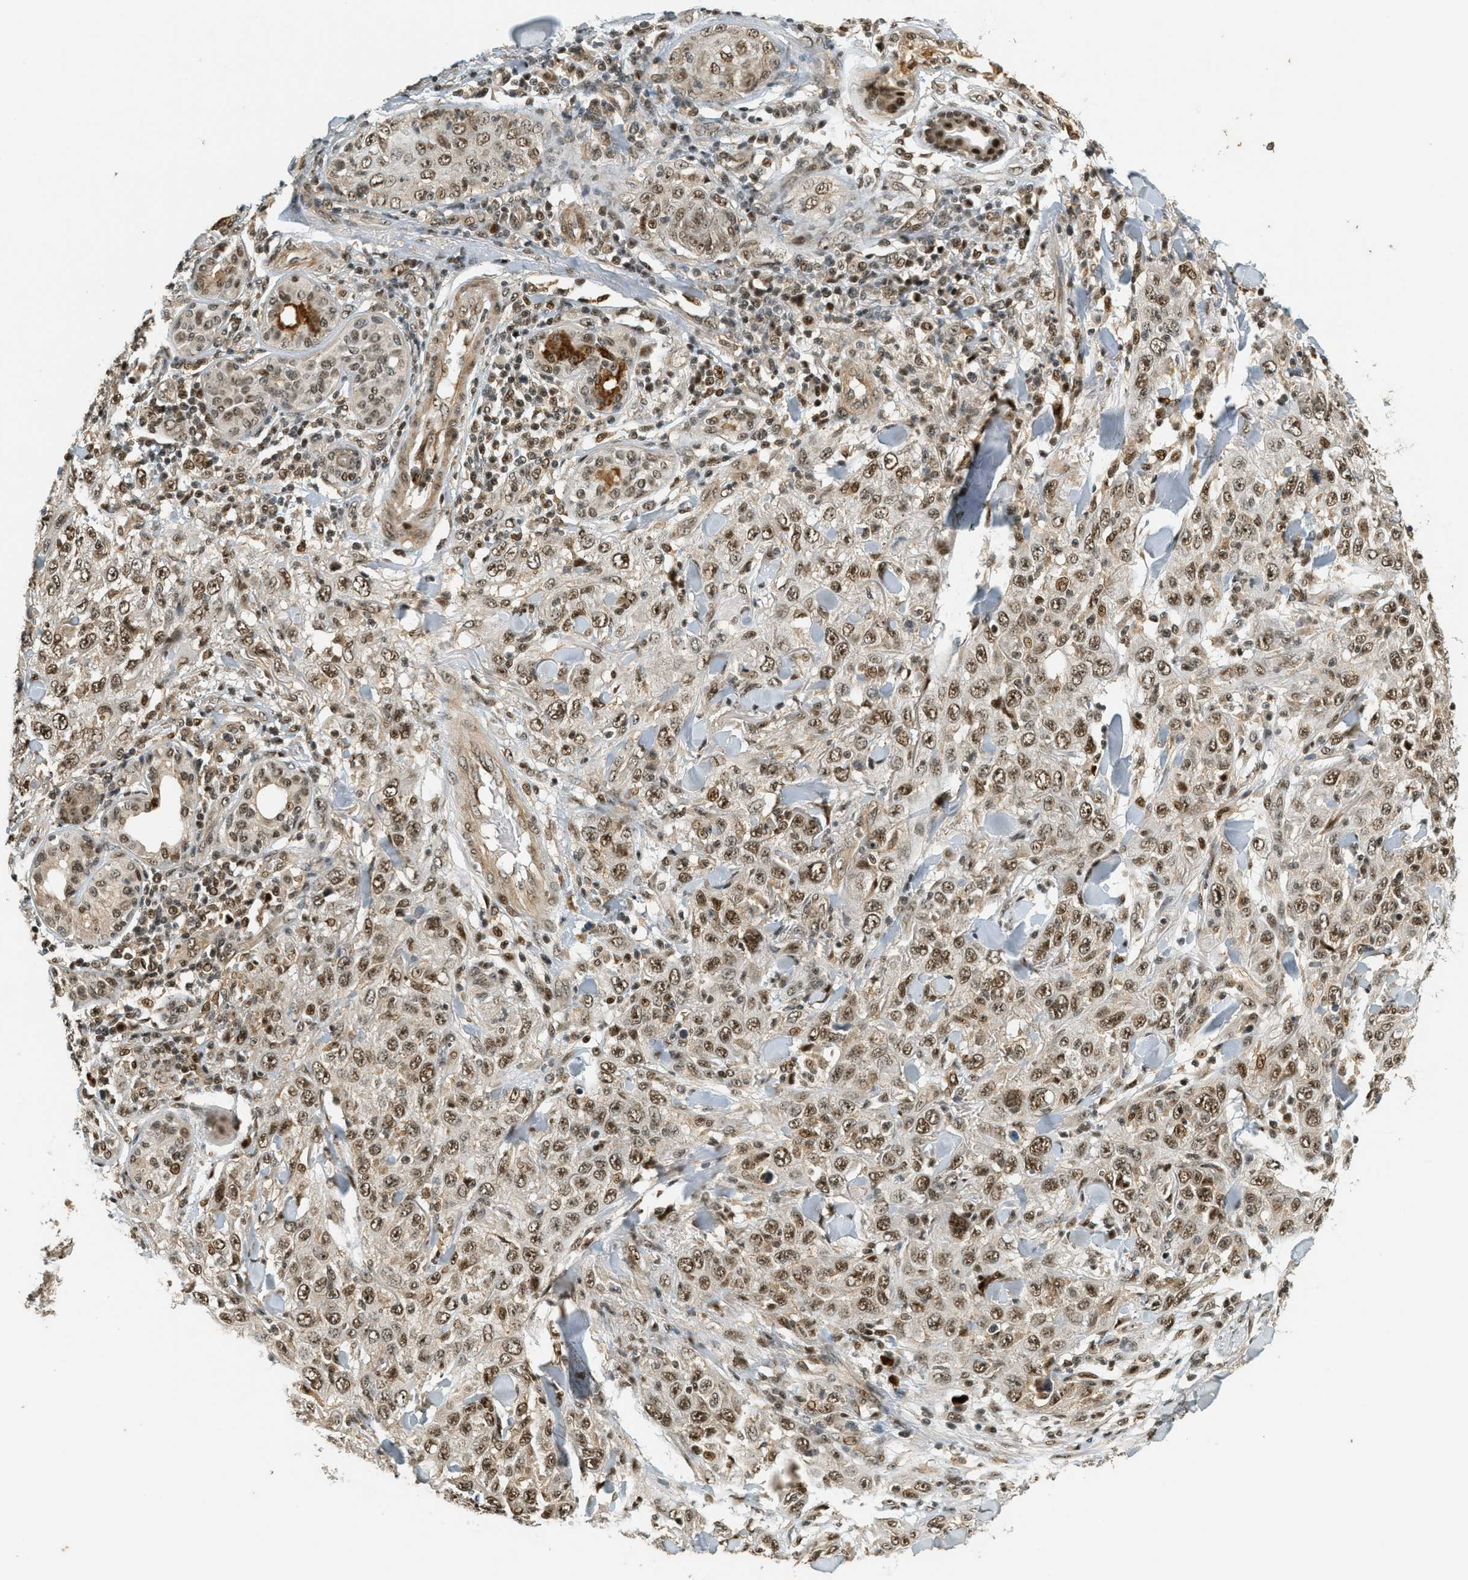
{"staining": {"intensity": "moderate", "quantity": ">75%", "location": "nuclear"}, "tissue": "skin cancer", "cell_type": "Tumor cells", "image_type": "cancer", "snomed": [{"axis": "morphology", "description": "Squamous cell carcinoma, NOS"}, {"axis": "topography", "description": "Skin"}], "caption": "Tumor cells reveal medium levels of moderate nuclear expression in approximately >75% of cells in skin cancer.", "gene": "FOXM1", "patient": {"sex": "female", "age": 88}}